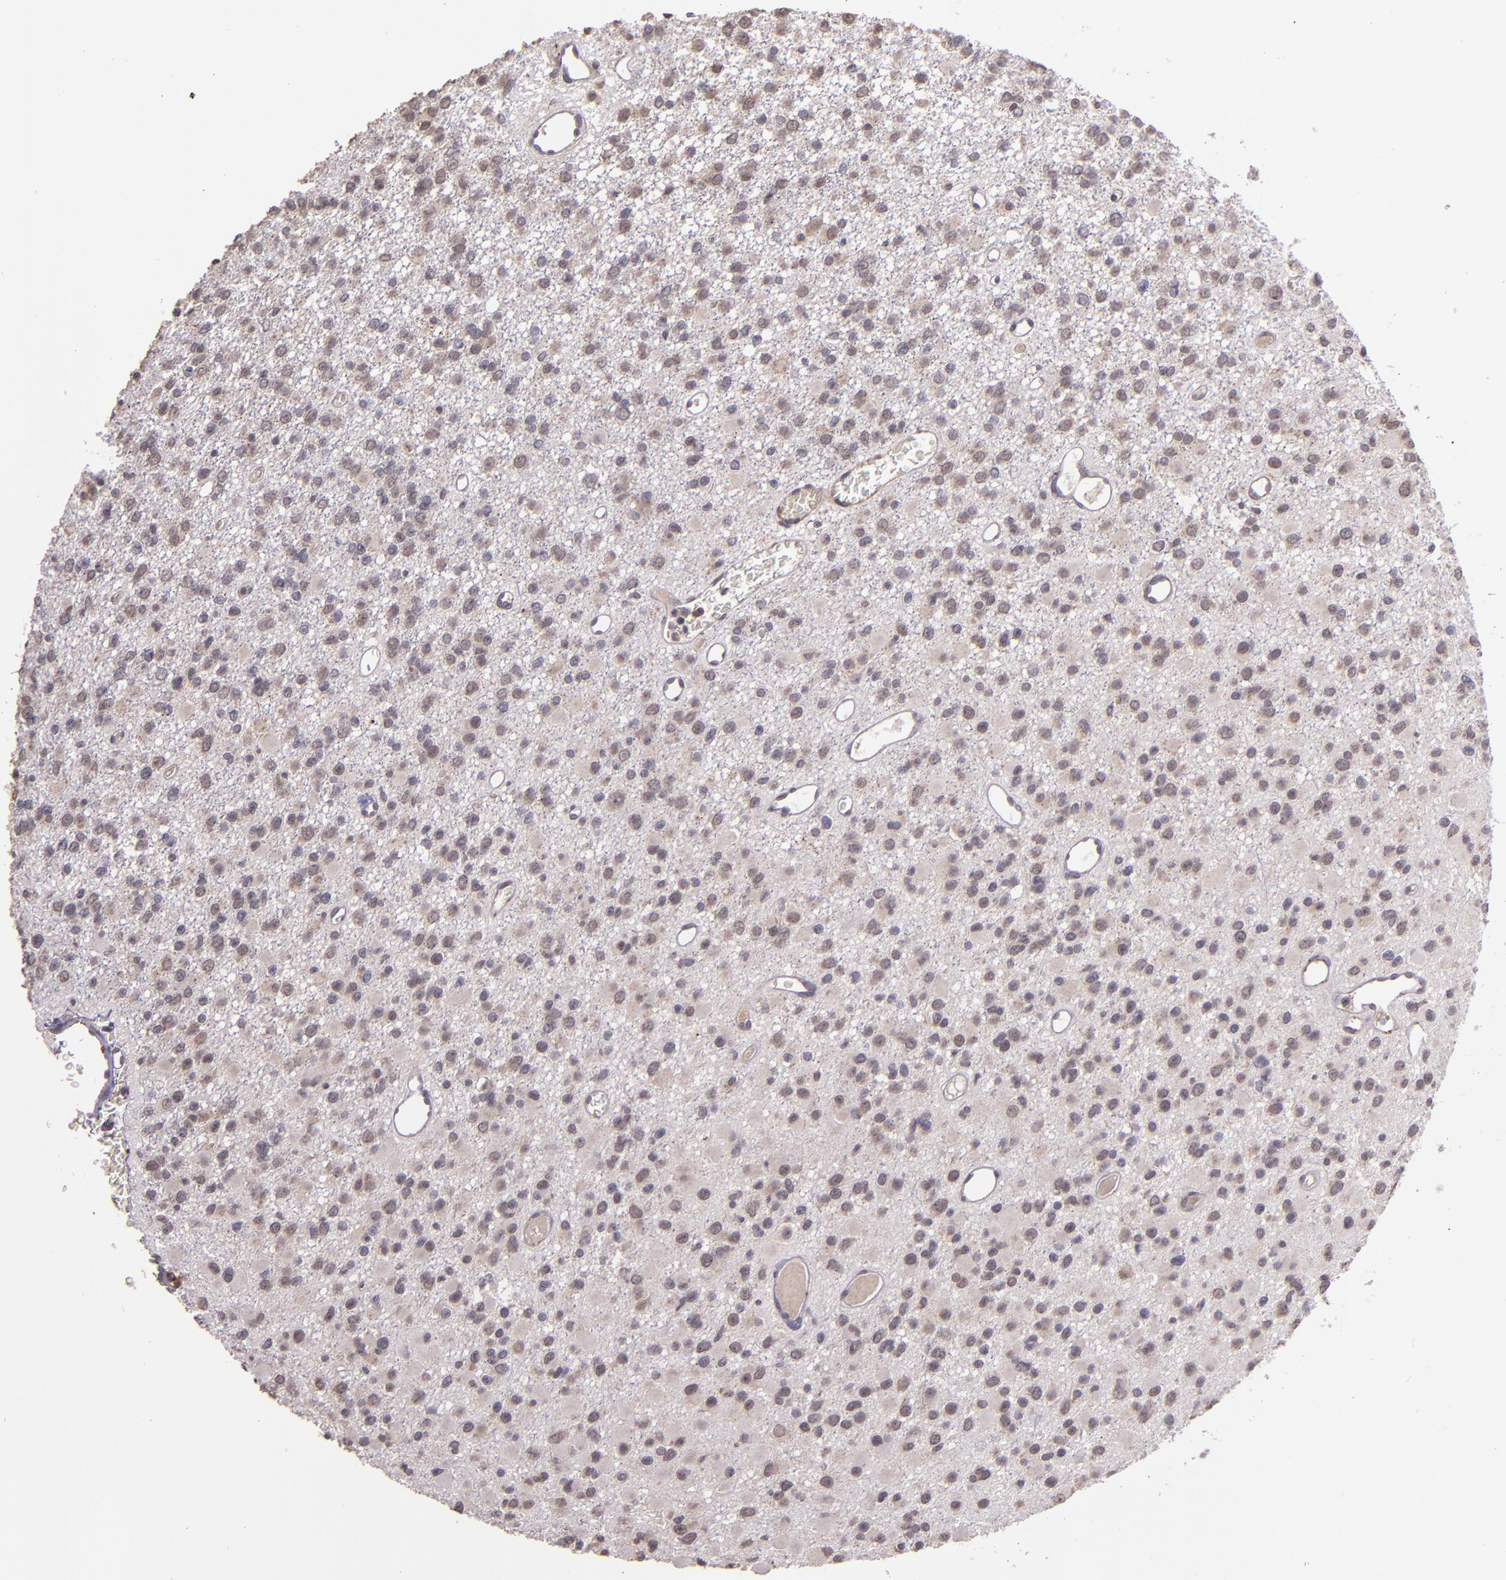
{"staining": {"intensity": "weak", "quantity": ">75%", "location": "cytoplasmic/membranous"}, "tissue": "glioma", "cell_type": "Tumor cells", "image_type": "cancer", "snomed": [{"axis": "morphology", "description": "Glioma, malignant, Low grade"}, {"axis": "topography", "description": "Brain"}], "caption": "A high-resolution micrograph shows immunohistochemistry (IHC) staining of glioma, which exhibits weak cytoplasmic/membranous positivity in about >75% of tumor cells.", "gene": "TAF7L", "patient": {"sex": "male", "age": 42}}